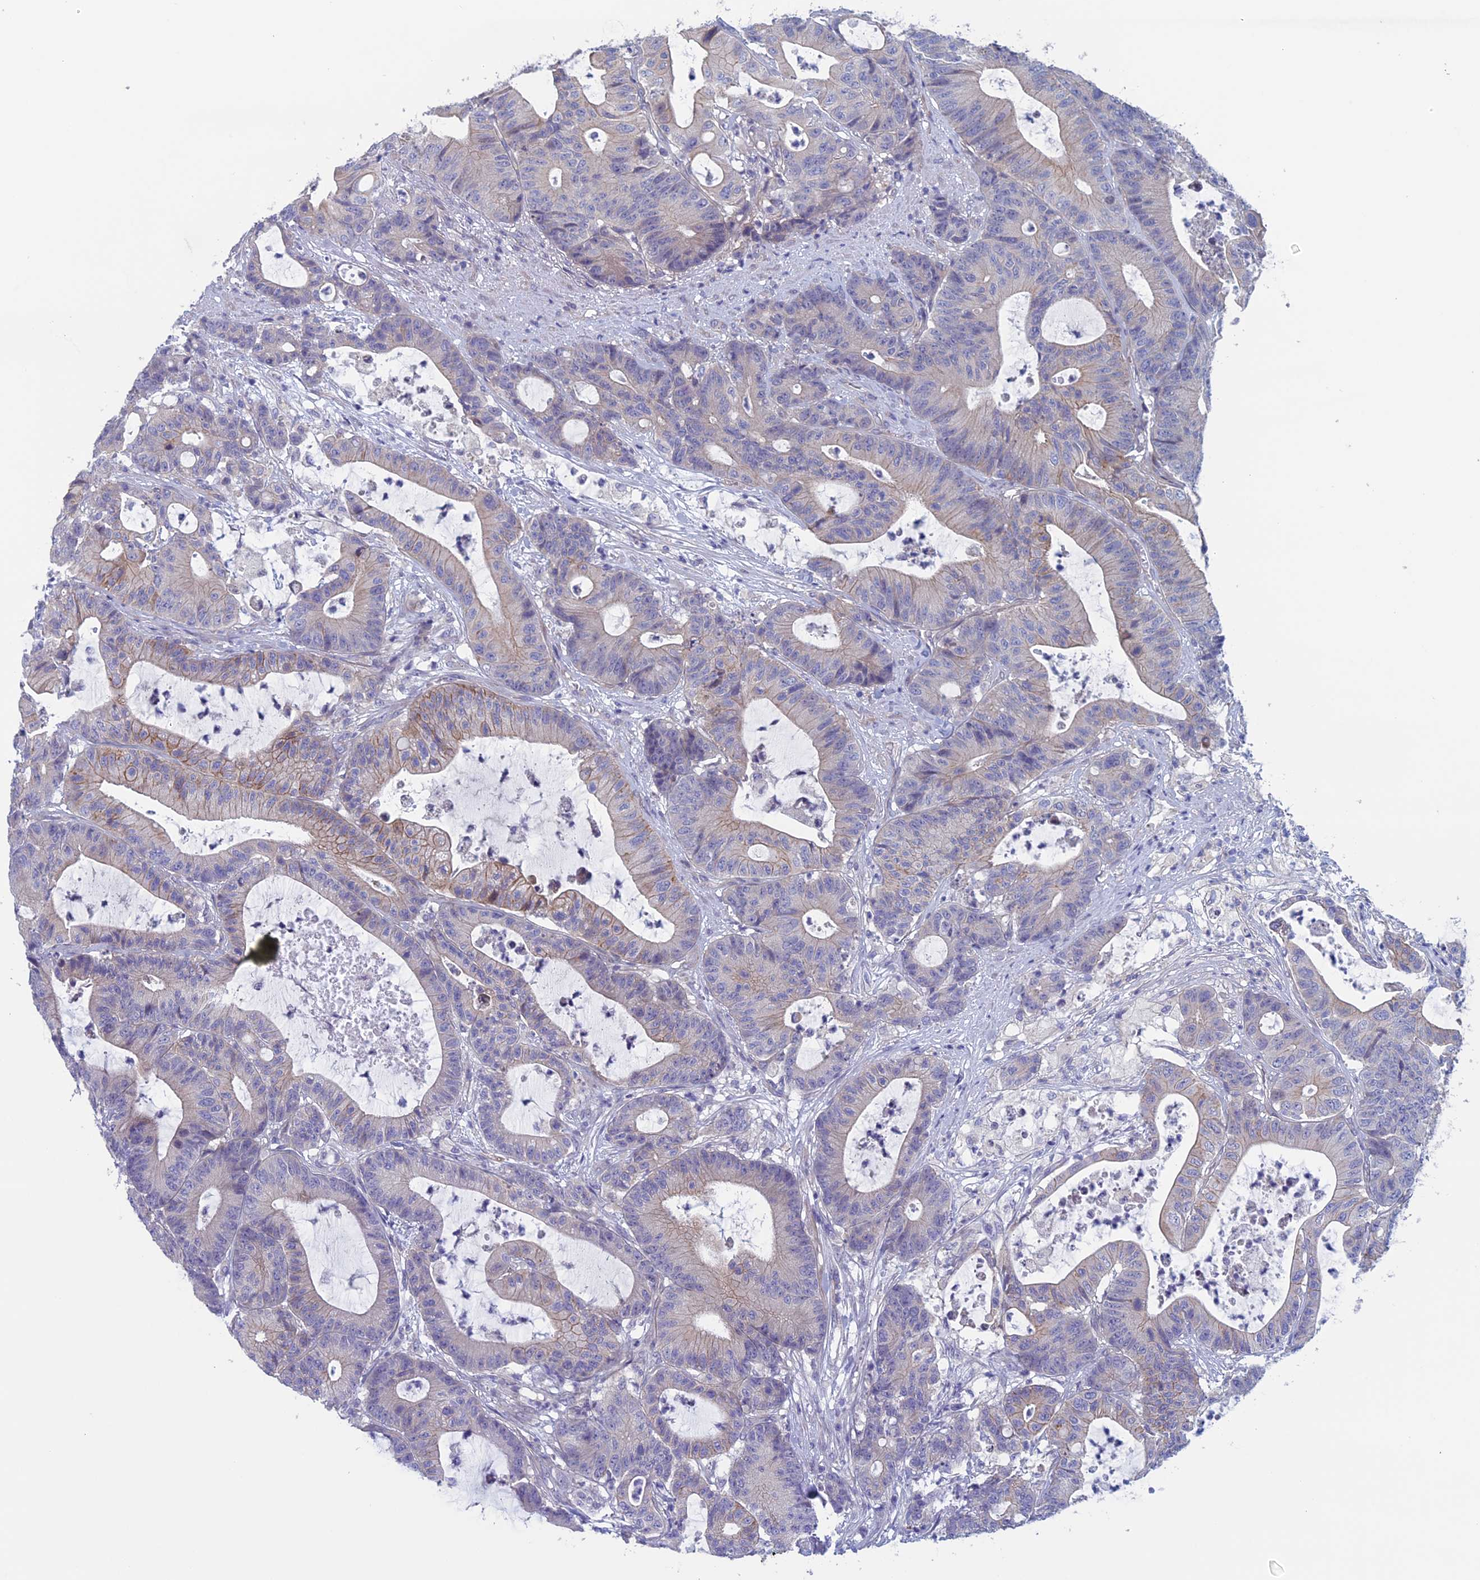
{"staining": {"intensity": "weak", "quantity": "<25%", "location": "cytoplasmic/membranous"}, "tissue": "colorectal cancer", "cell_type": "Tumor cells", "image_type": "cancer", "snomed": [{"axis": "morphology", "description": "Adenocarcinoma, NOS"}, {"axis": "topography", "description": "Colon"}], "caption": "This is a histopathology image of immunohistochemistry staining of colorectal cancer, which shows no staining in tumor cells.", "gene": "CNOT6L", "patient": {"sex": "female", "age": 84}}